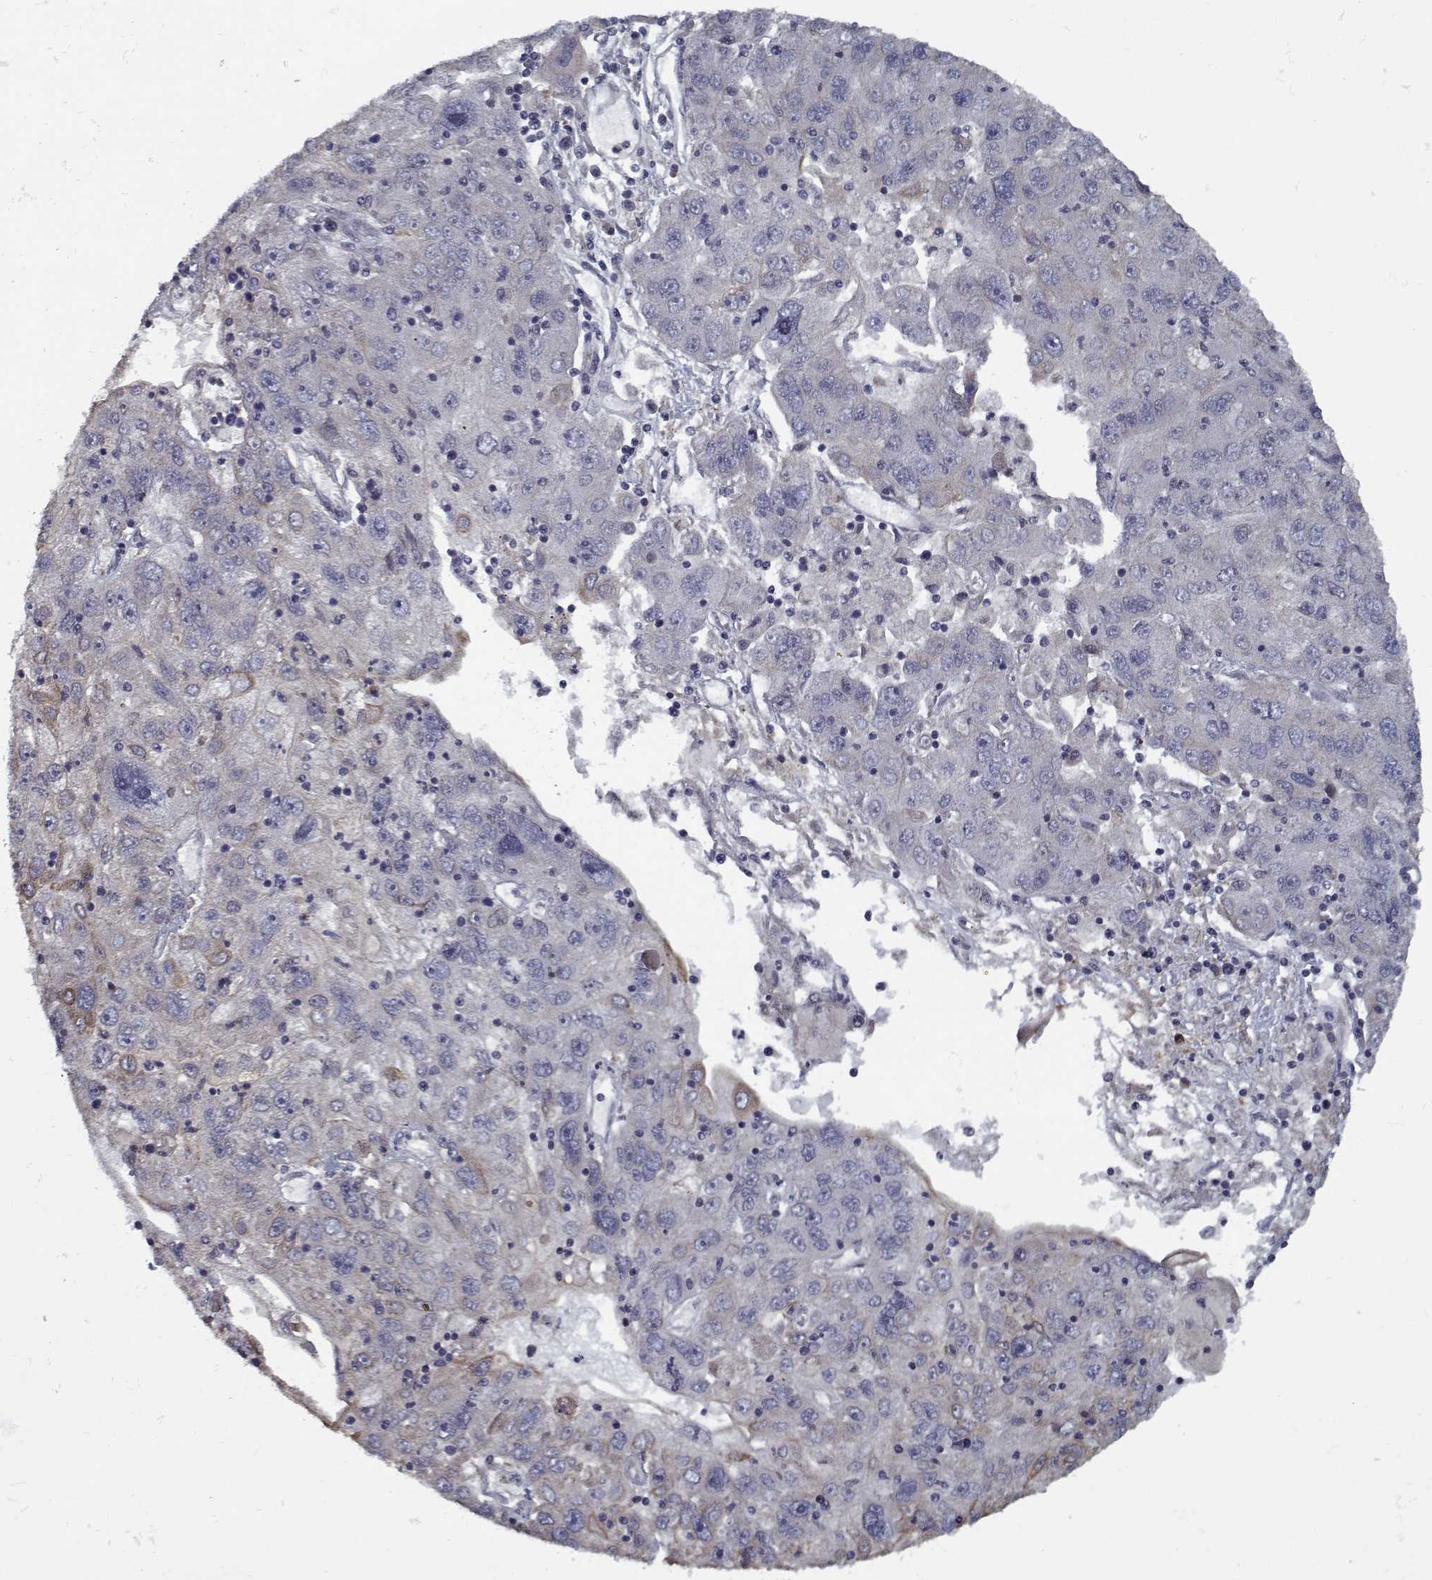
{"staining": {"intensity": "weak", "quantity": "<25%", "location": "cytoplasmic/membranous"}, "tissue": "stomach cancer", "cell_type": "Tumor cells", "image_type": "cancer", "snomed": [{"axis": "morphology", "description": "Adenocarcinoma, NOS"}, {"axis": "topography", "description": "Stomach"}], "caption": "High power microscopy photomicrograph of an immunohistochemistry micrograph of stomach cancer (adenocarcinoma), revealing no significant staining in tumor cells.", "gene": "NLK", "patient": {"sex": "male", "age": 56}}